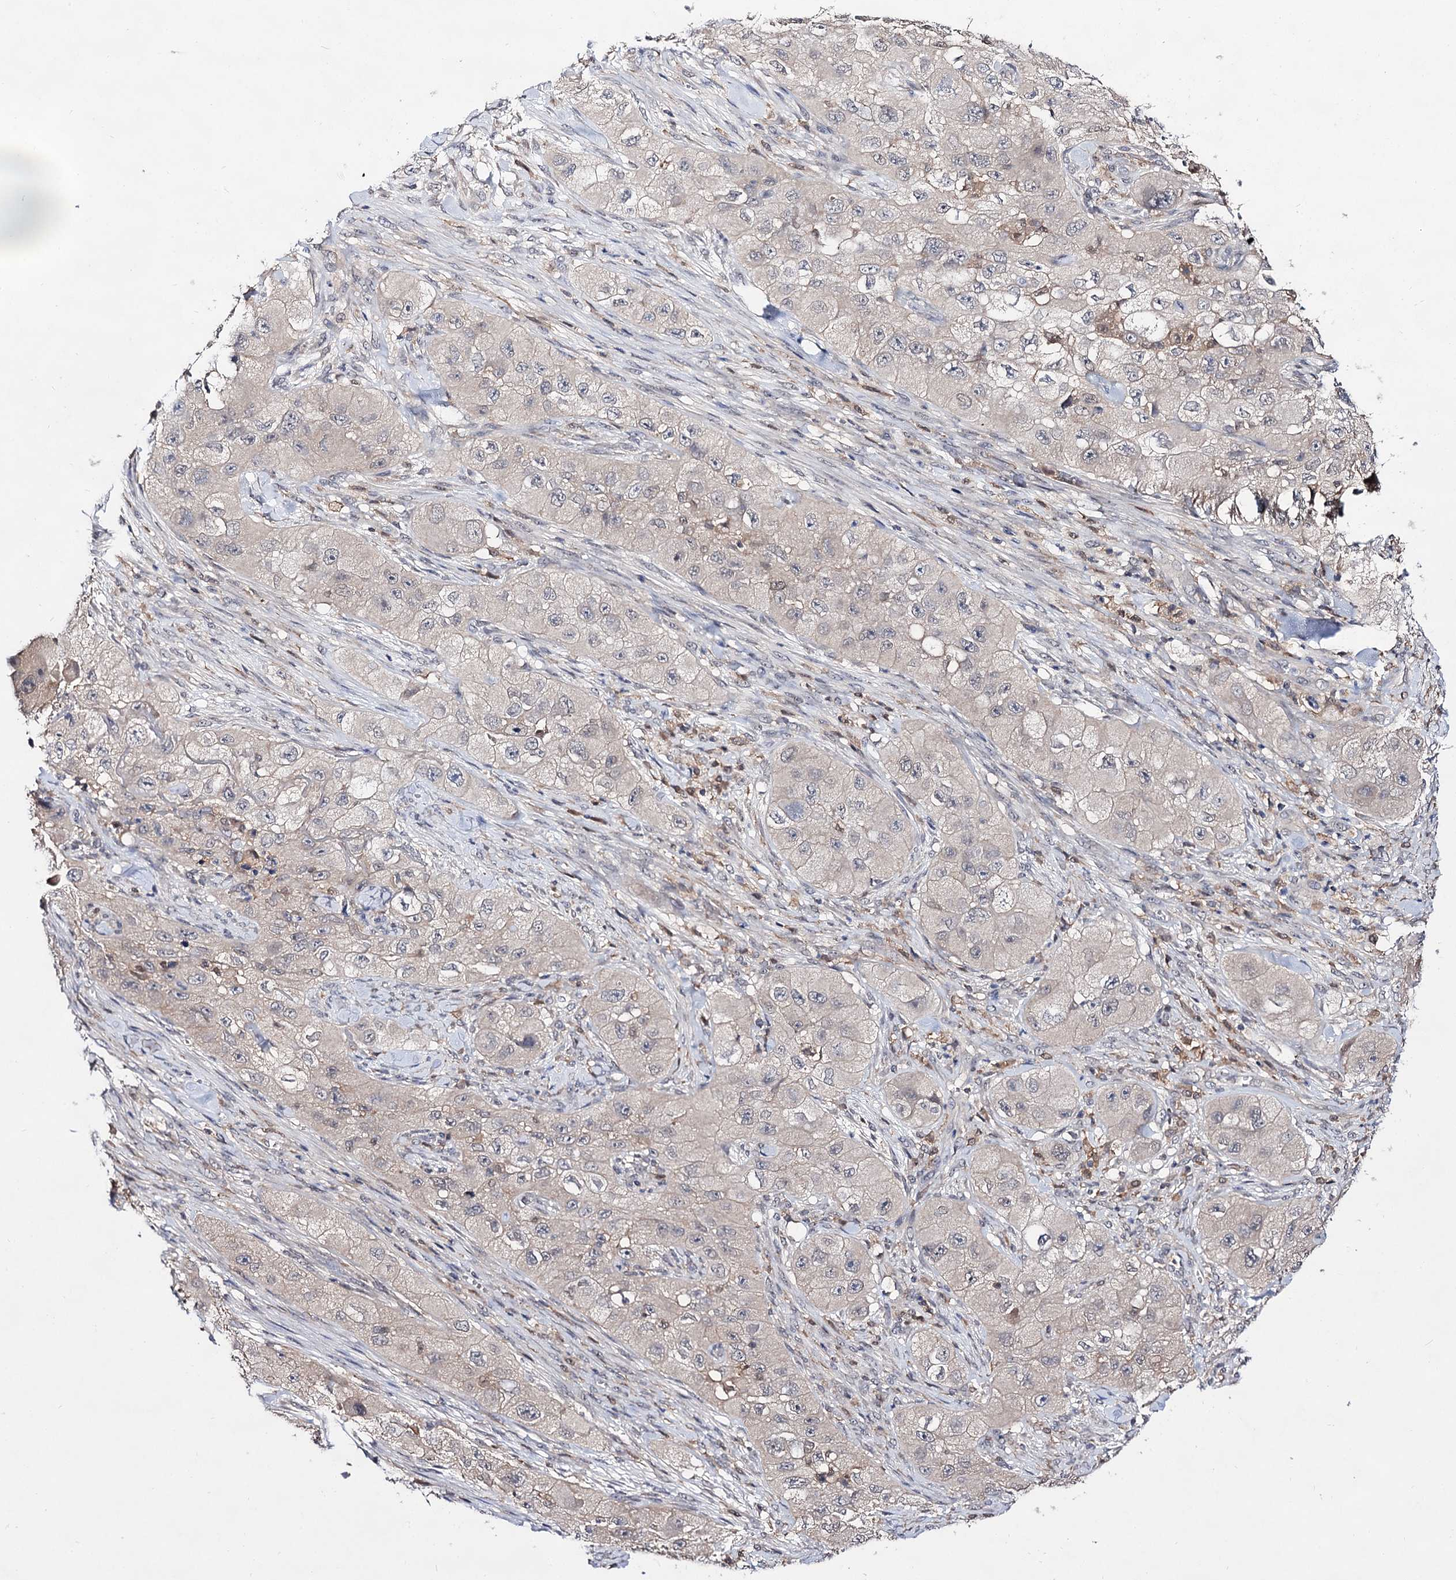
{"staining": {"intensity": "negative", "quantity": "none", "location": "none"}, "tissue": "skin cancer", "cell_type": "Tumor cells", "image_type": "cancer", "snomed": [{"axis": "morphology", "description": "Squamous cell carcinoma, NOS"}, {"axis": "topography", "description": "Skin"}, {"axis": "topography", "description": "Subcutis"}], "caption": "Tumor cells show no significant protein expression in skin squamous cell carcinoma.", "gene": "ACTR6", "patient": {"sex": "male", "age": 73}}